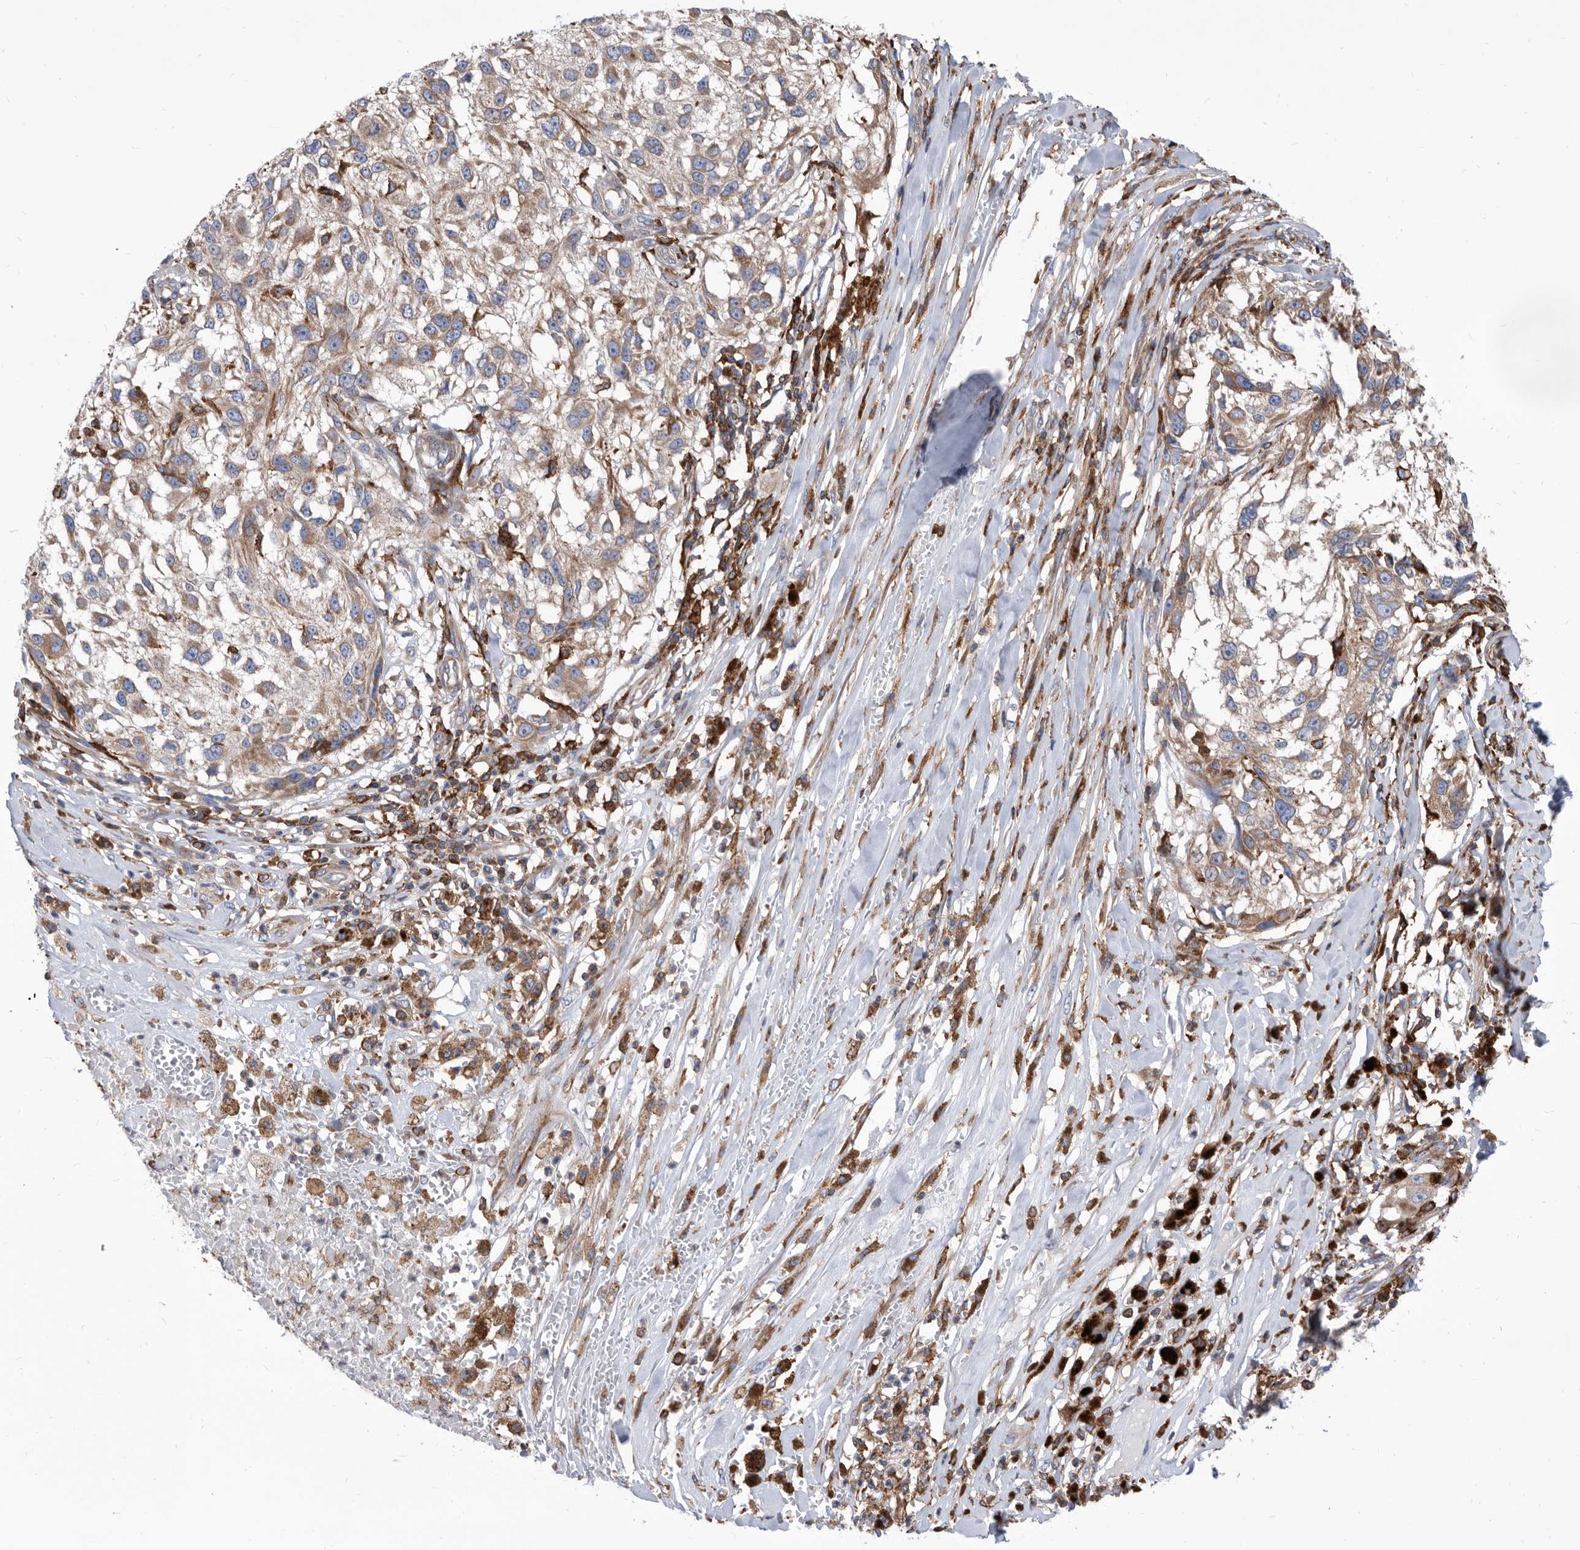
{"staining": {"intensity": "weak", "quantity": "25%-75%", "location": "cytoplasmic/membranous"}, "tissue": "melanoma", "cell_type": "Tumor cells", "image_type": "cancer", "snomed": [{"axis": "morphology", "description": "Necrosis, NOS"}, {"axis": "morphology", "description": "Malignant melanoma, NOS"}, {"axis": "topography", "description": "Skin"}], "caption": "Immunohistochemistry photomicrograph of neoplastic tissue: human melanoma stained using immunohistochemistry shows low levels of weak protein expression localized specifically in the cytoplasmic/membranous of tumor cells, appearing as a cytoplasmic/membranous brown color.", "gene": "SMG7", "patient": {"sex": "female", "age": 87}}